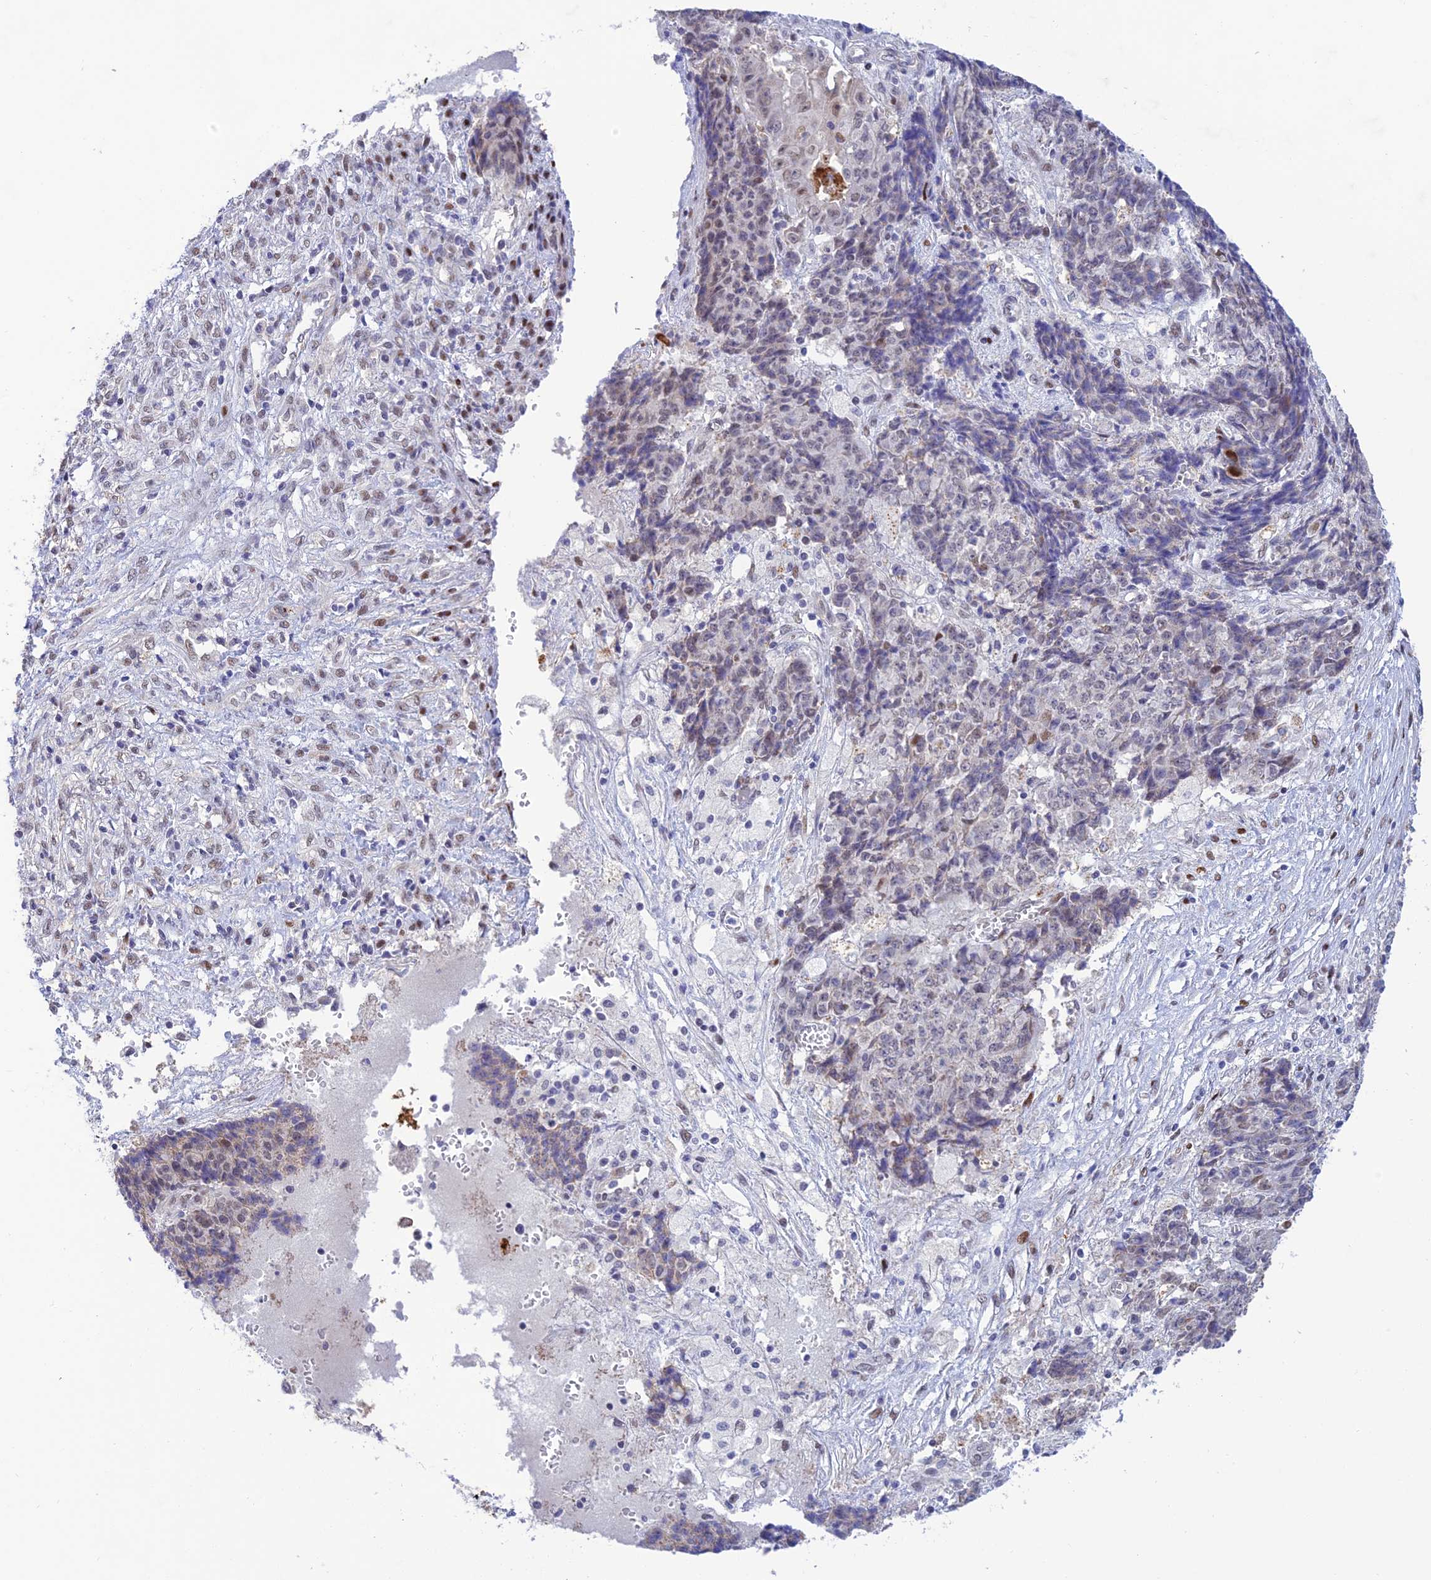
{"staining": {"intensity": "moderate", "quantity": "<25%", "location": "nuclear"}, "tissue": "ovarian cancer", "cell_type": "Tumor cells", "image_type": "cancer", "snomed": [{"axis": "morphology", "description": "Carcinoma, endometroid"}, {"axis": "topography", "description": "Ovary"}], "caption": "Protein expression analysis of ovarian cancer (endometroid carcinoma) reveals moderate nuclear positivity in about <25% of tumor cells.", "gene": "WDR55", "patient": {"sex": "female", "age": 42}}